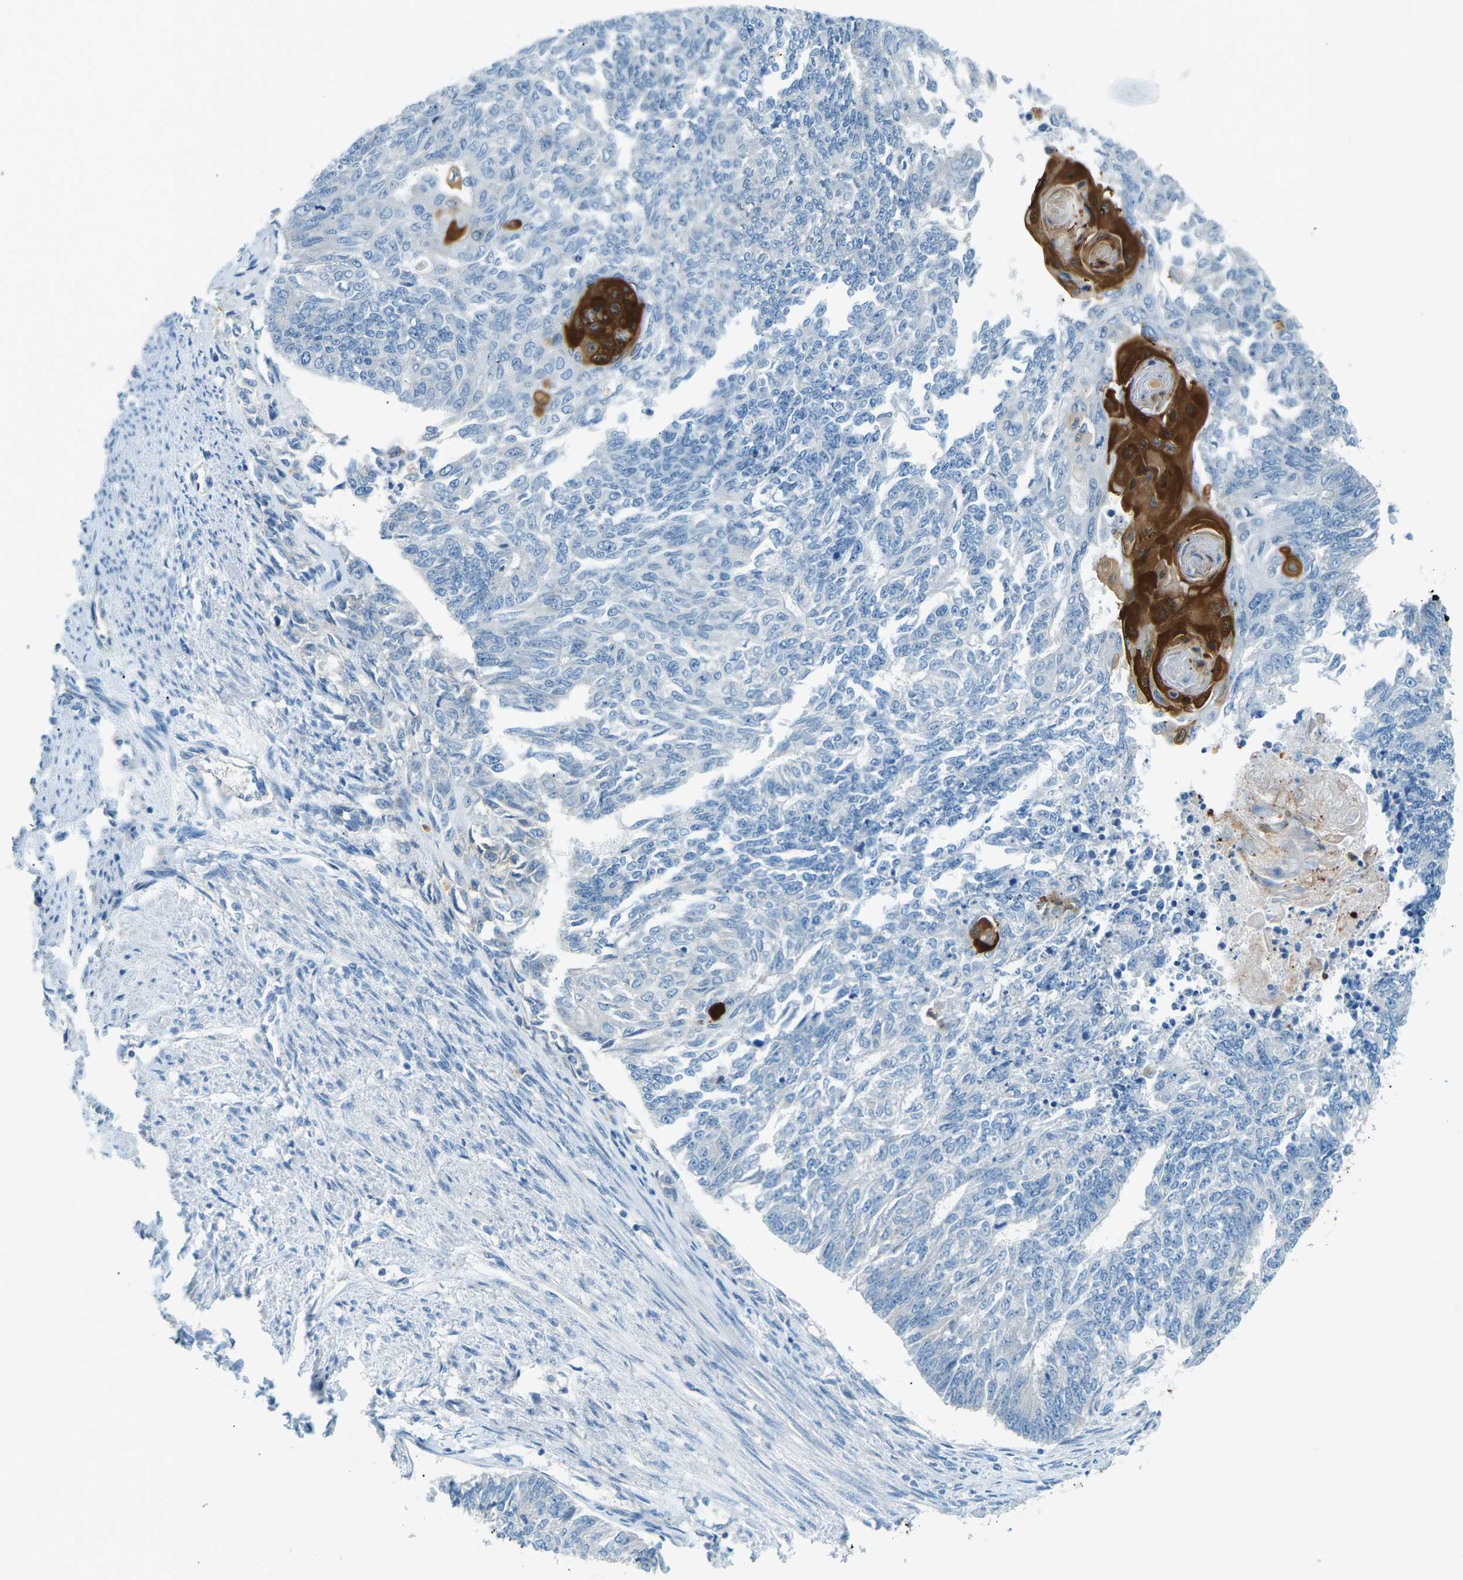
{"staining": {"intensity": "negative", "quantity": "none", "location": "none"}, "tissue": "endometrial cancer", "cell_type": "Tumor cells", "image_type": "cancer", "snomed": [{"axis": "morphology", "description": "Adenocarcinoma, NOS"}, {"axis": "topography", "description": "Endometrium"}], "caption": "Immunohistochemistry micrograph of neoplastic tissue: endometrial adenocarcinoma stained with DAB (3,3'-diaminobenzidine) reveals no significant protein positivity in tumor cells.", "gene": "ZNF367", "patient": {"sex": "female", "age": 32}}